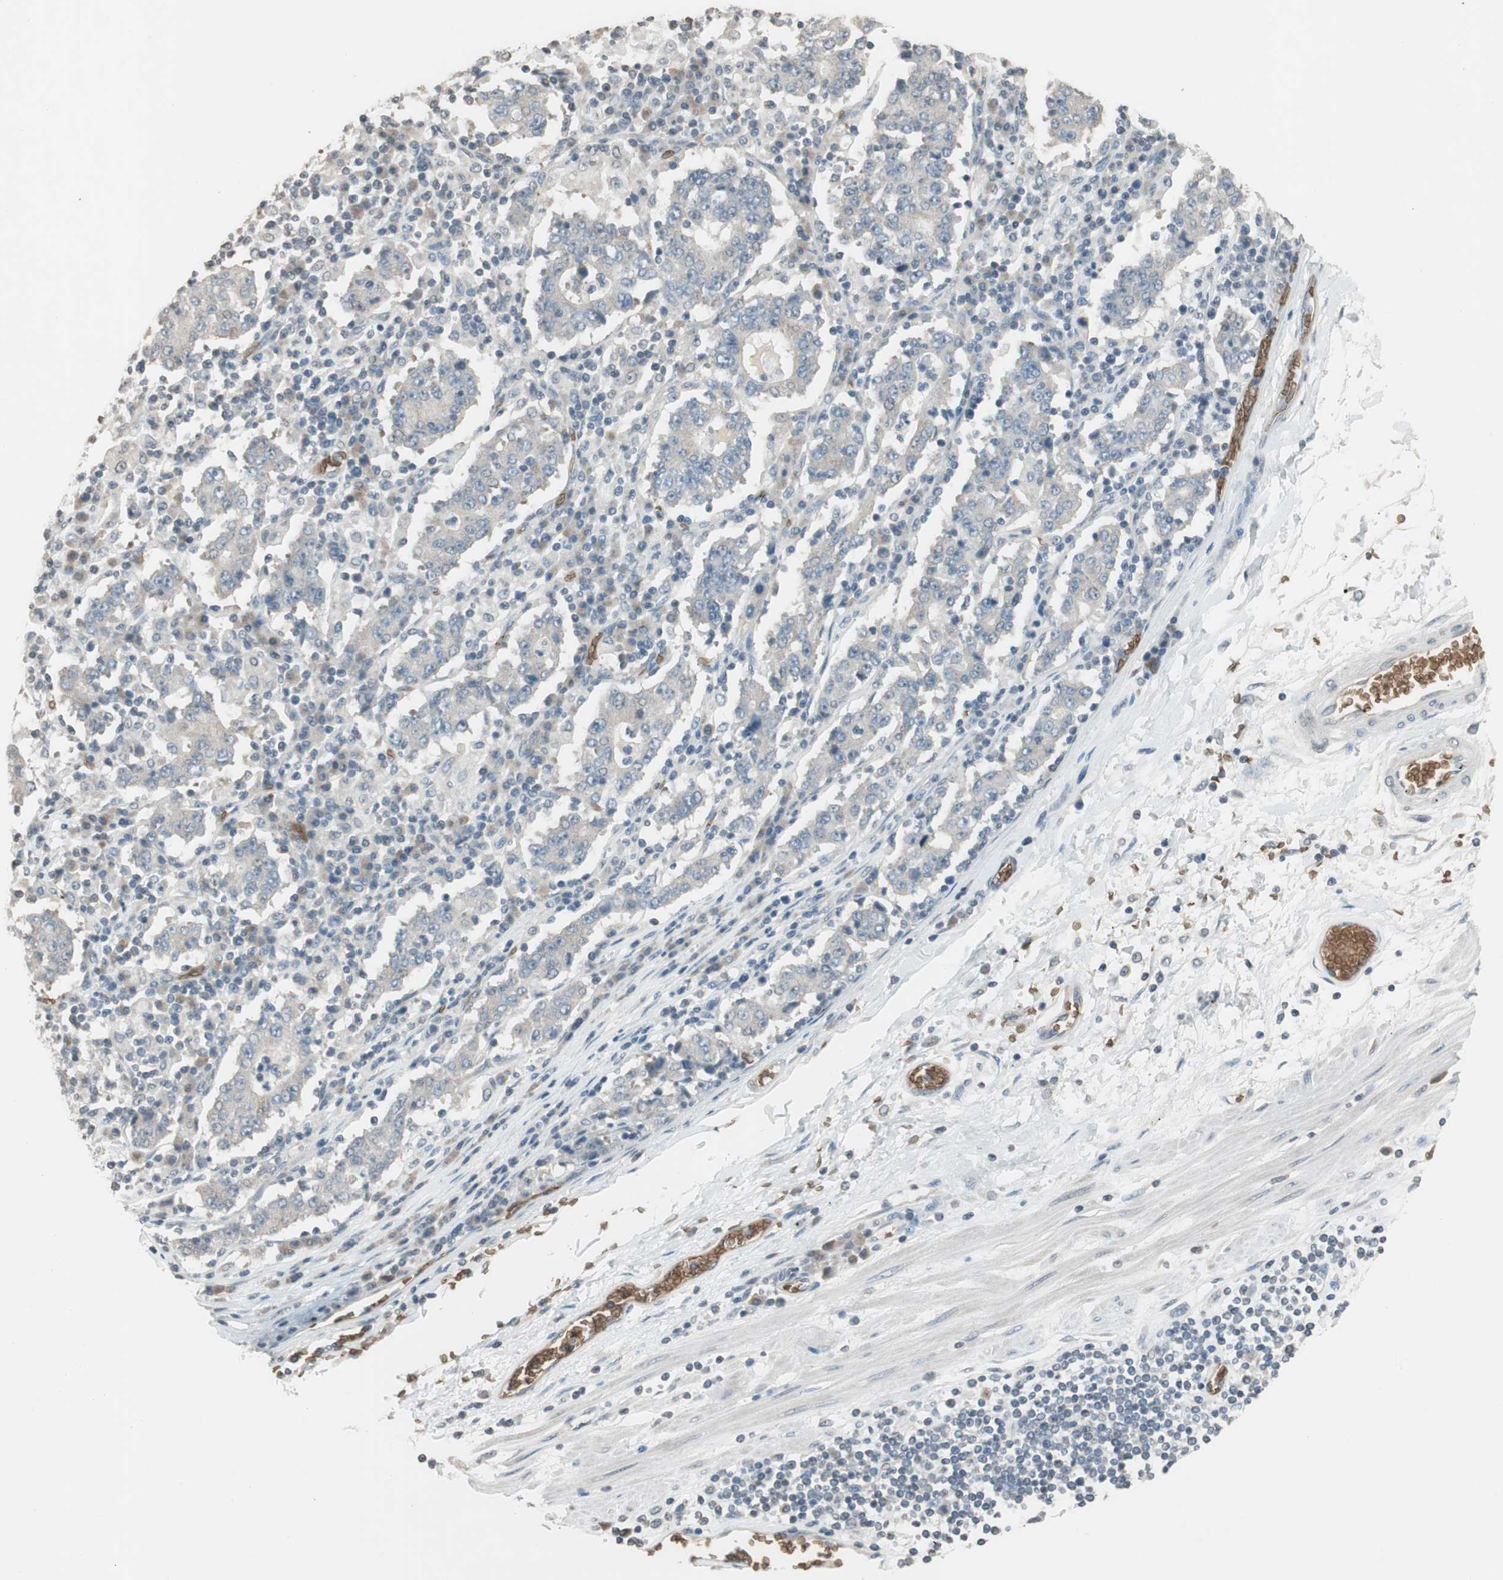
{"staining": {"intensity": "negative", "quantity": "none", "location": "none"}, "tissue": "stomach cancer", "cell_type": "Tumor cells", "image_type": "cancer", "snomed": [{"axis": "morphology", "description": "Normal tissue, NOS"}, {"axis": "morphology", "description": "Adenocarcinoma, NOS"}, {"axis": "topography", "description": "Stomach, upper"}, {"axis": "topography", "description": "Stomach"}], "caption": "There is no significant positivity in tumor cells of stomach adenocarcinoma. The staining was performed using DAB (3,3'-diaminobenzidine) to visualize the protein expression in brown, while the nuclei were stained in blue with hematoxylin (Magnification: 20x).", "gene": "GYPC", "patient": {"sex": "male", "age": 59}}